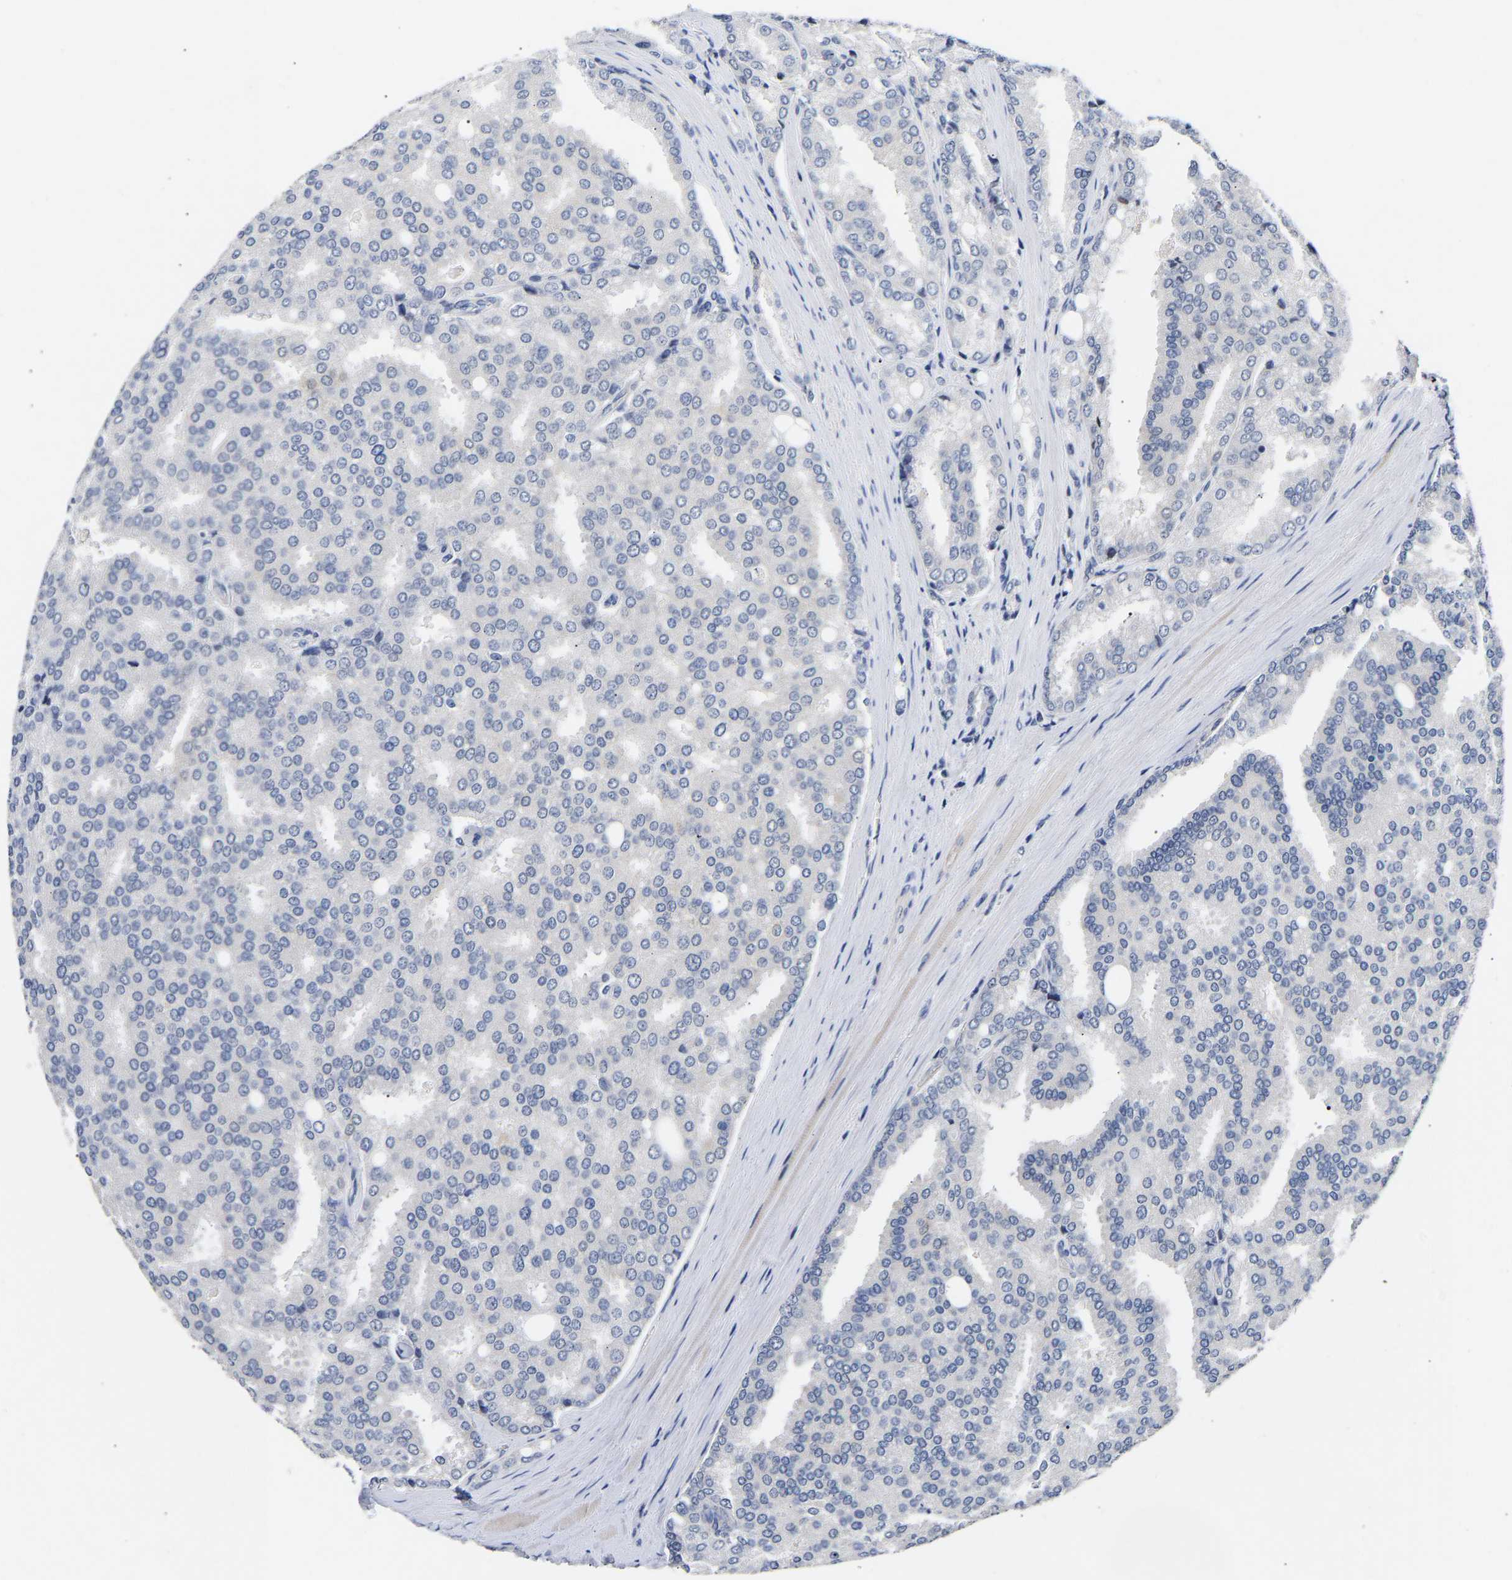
{"staining": {"intensity": "negative", "quantity": "none", "location": "none"}, "tissue": "prostate cancer", "cell_type": "Tumor cells", "image_type": "cancer", "snomed": [{"axis": "morphology", "description": "Adenocarcinoma, High grade"}, {"axis": "topography", "description": "Prostate"}], "caption": "IHC of human adenocarcinoma (high-grade) (prostate) shows no staining in tumor cells.", "gene": "CCDC6", "patient": {"sex": "male", "age": 50}}